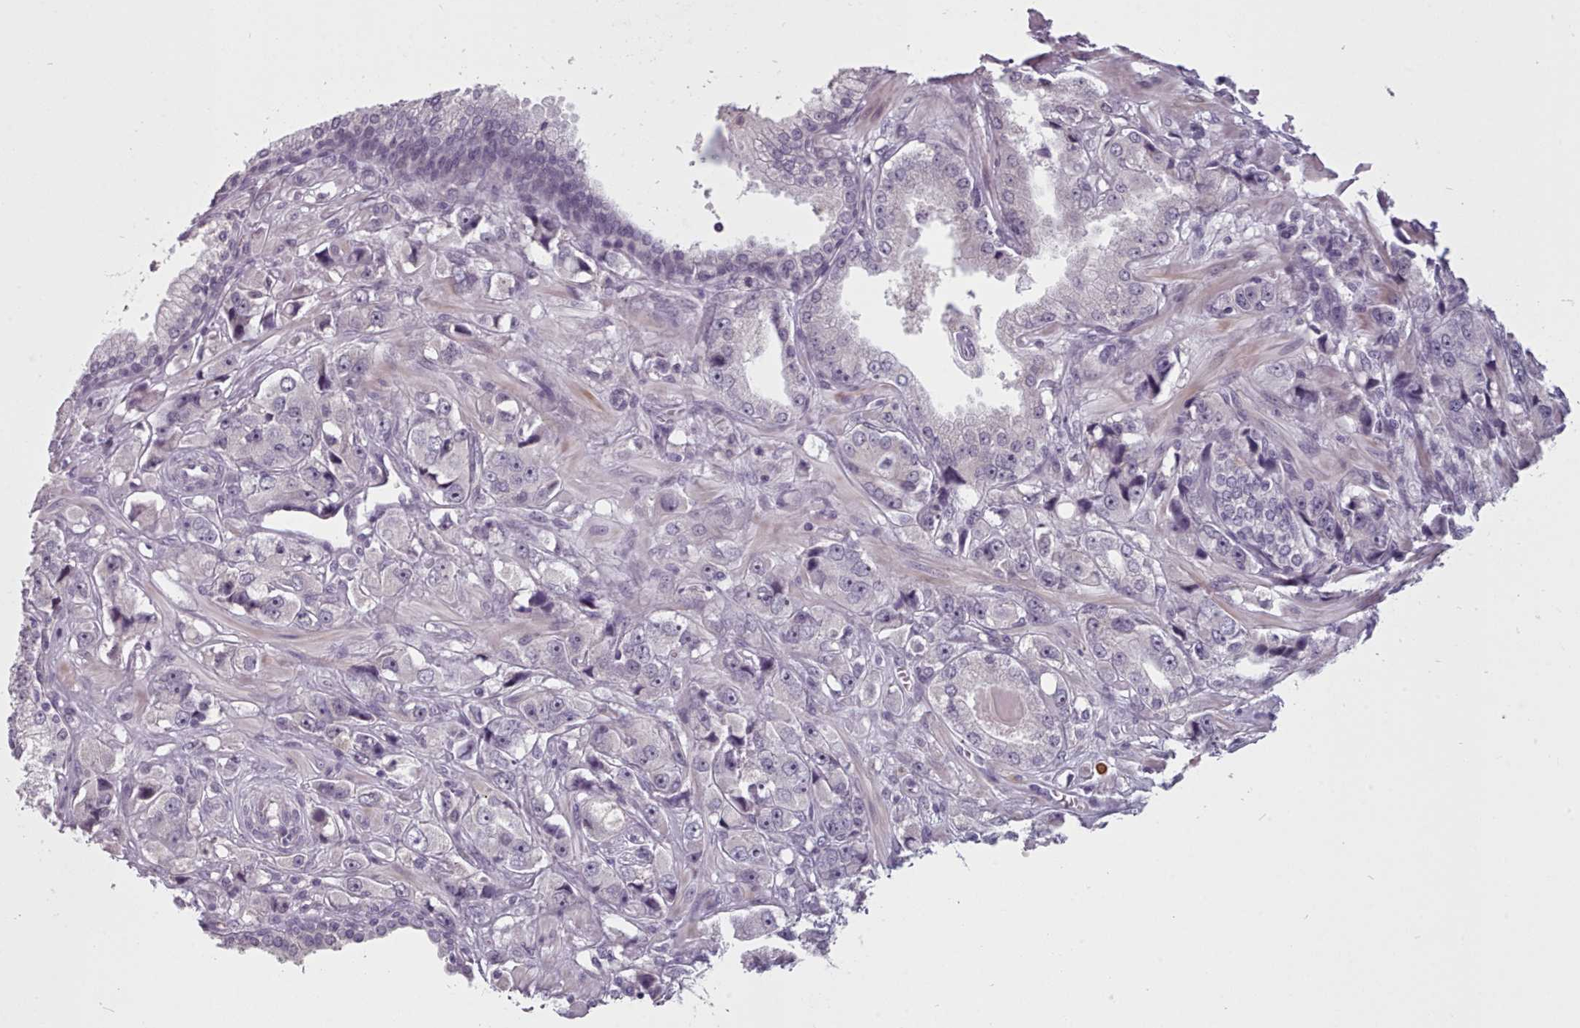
{"staining": {"intensity": "negative", "quantity": "none", "location": "none"}, "tissue": "prostate cancer", "cell_type": "Tumor cells", "image_type": "cancer", "snomed": [{"axis": "morphology", "description": "Adenocarcinoma, High grade"}, {"axis": "topography", "description": "Prostate"}], "caption": "Immunohistochemical staining of adenocarcinoma (high-grade) (prostate) reveals no significant staining in tumor cells.", "gene": "PBX4", "patient": {"sex": "male", "age": 74}}